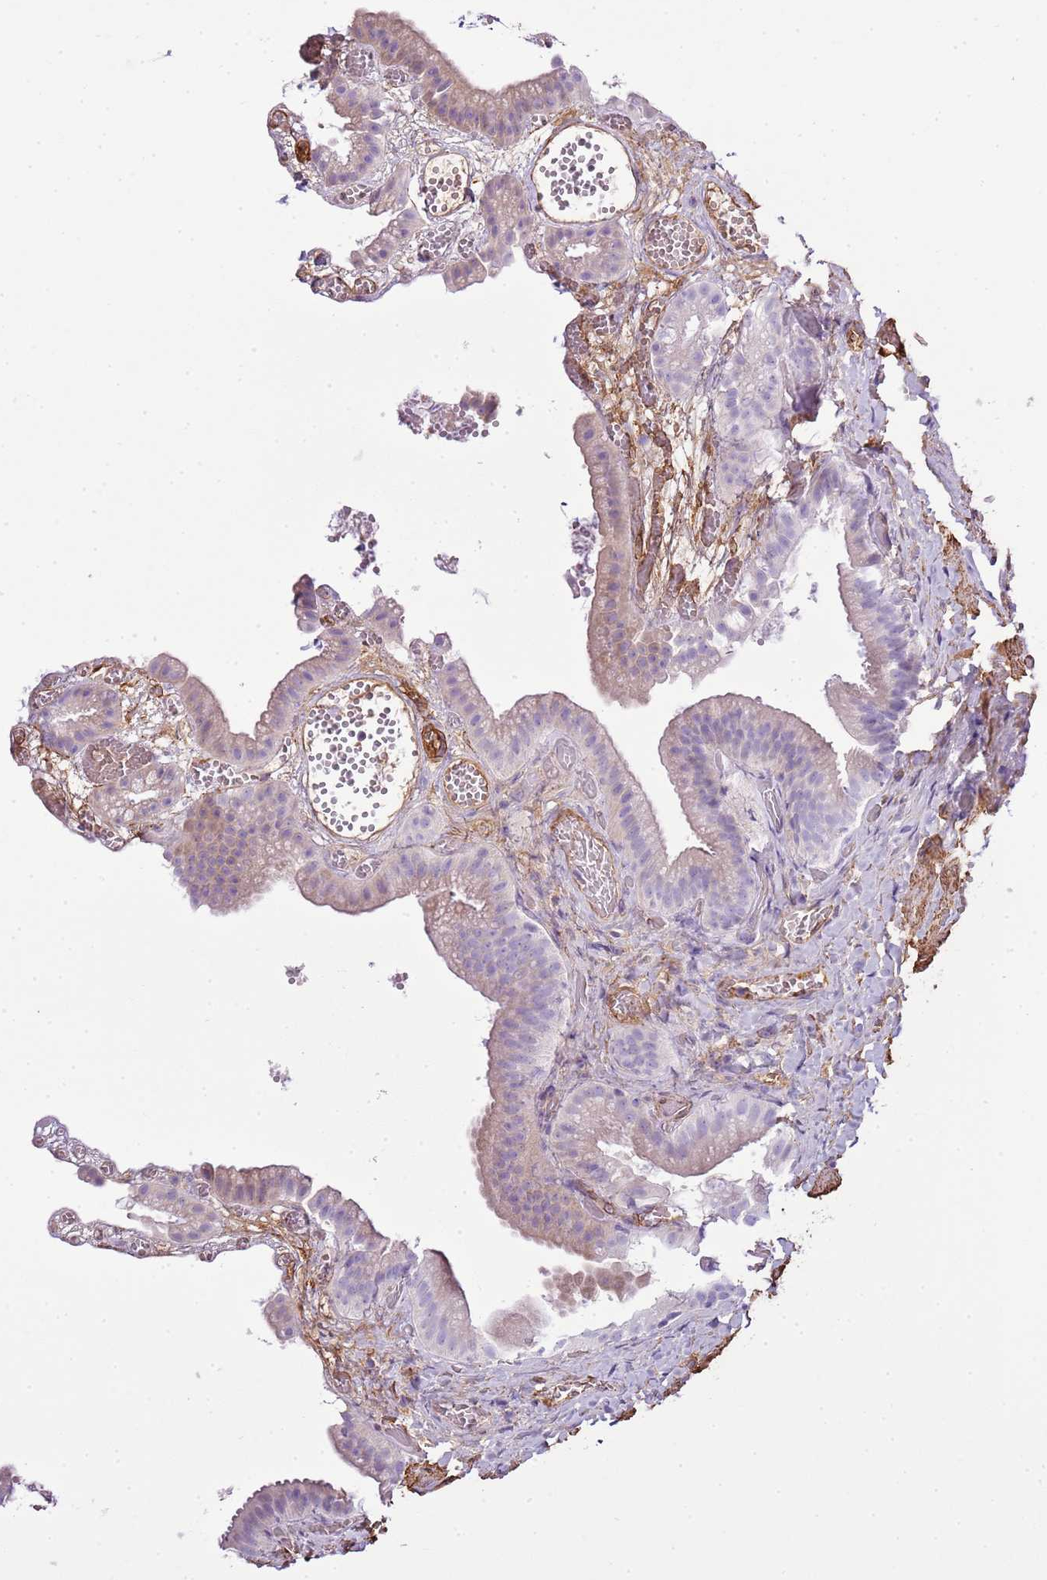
{"staining": {"intensity": "weak", "quantity": "<25%", "location": "cytoplasmic/membranous"}, "tissue": "gallbladder", "cell_type": "Glandular cells", "image_type": "normal", "snomed": [{"axis": "morphology", "description": "Normal tissue, NOS"}, {"axis": "topography", "description": "Gallbladder"}], "caption": "This is an immunohistochemistry photomicrograph of normal human gallbladder. There is no staining in glandular cells.", "gene": "CTDSPL", "patient": {"sex": "female", "age": 64}}